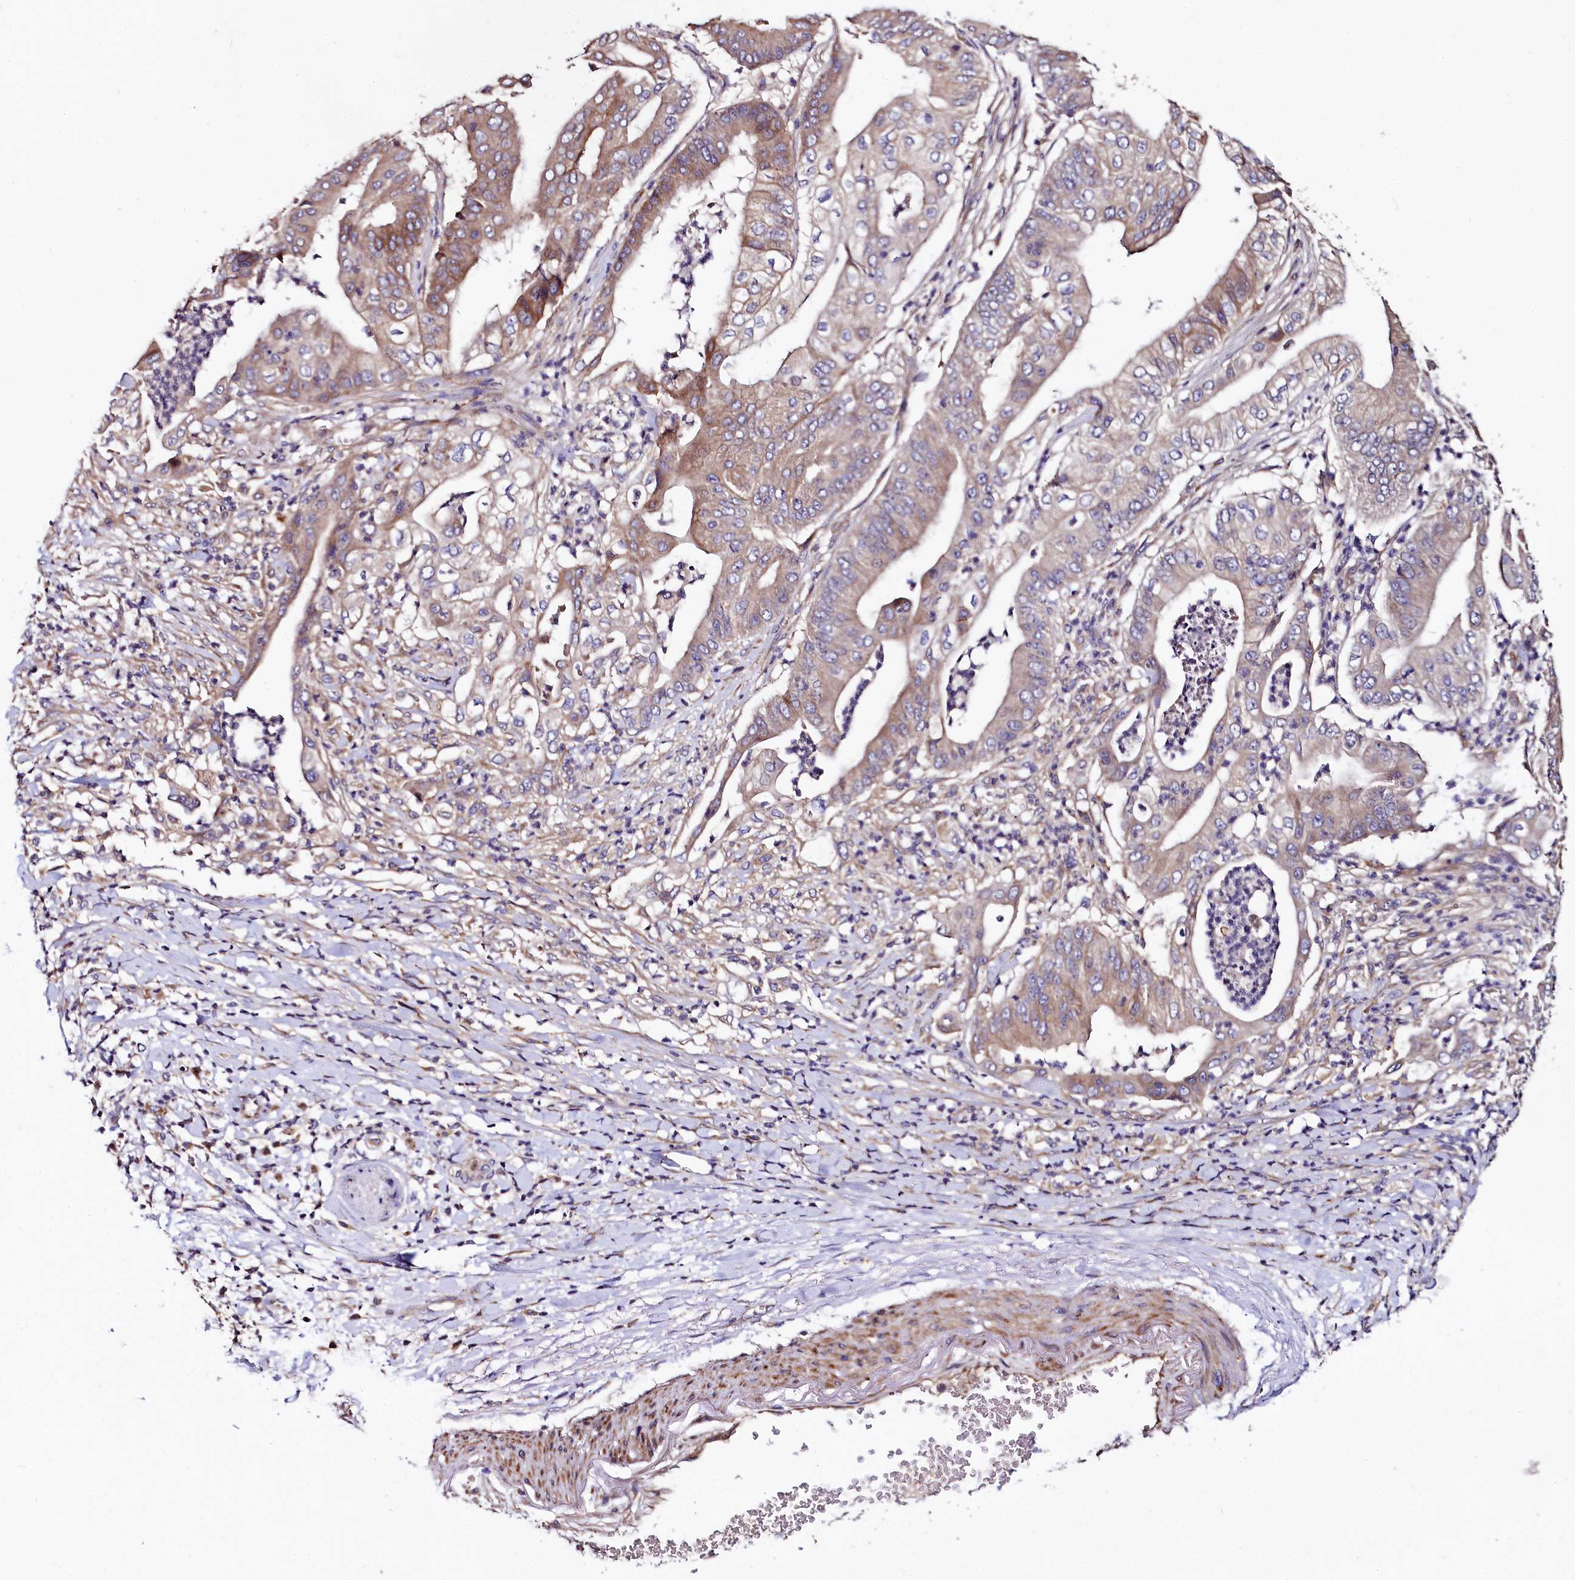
{"staining": {"intensity": "moderate", "quantity": "25%-75%", "location": "cytoplasmic/membranous"}, "tissue": "pancreatic cancer", "cell_type": "Tumor cells", "image_type": "cancer", "snomed": [{"axis": "morphology", "description": "Adenocarcinoma, NOS"}, {"axis": "topography", "description": "Pancreas"}], "caption": "IHC histopathology image of human pancreatic adenocarcinoma stained for a protein (brown), which reveals medium levels of moderate cytoplasmic/membranous expression in approximately 25%-75% of tumor cells.", "gene": "SPRYD3", "patient": {"sex": "female", "age": 77}}